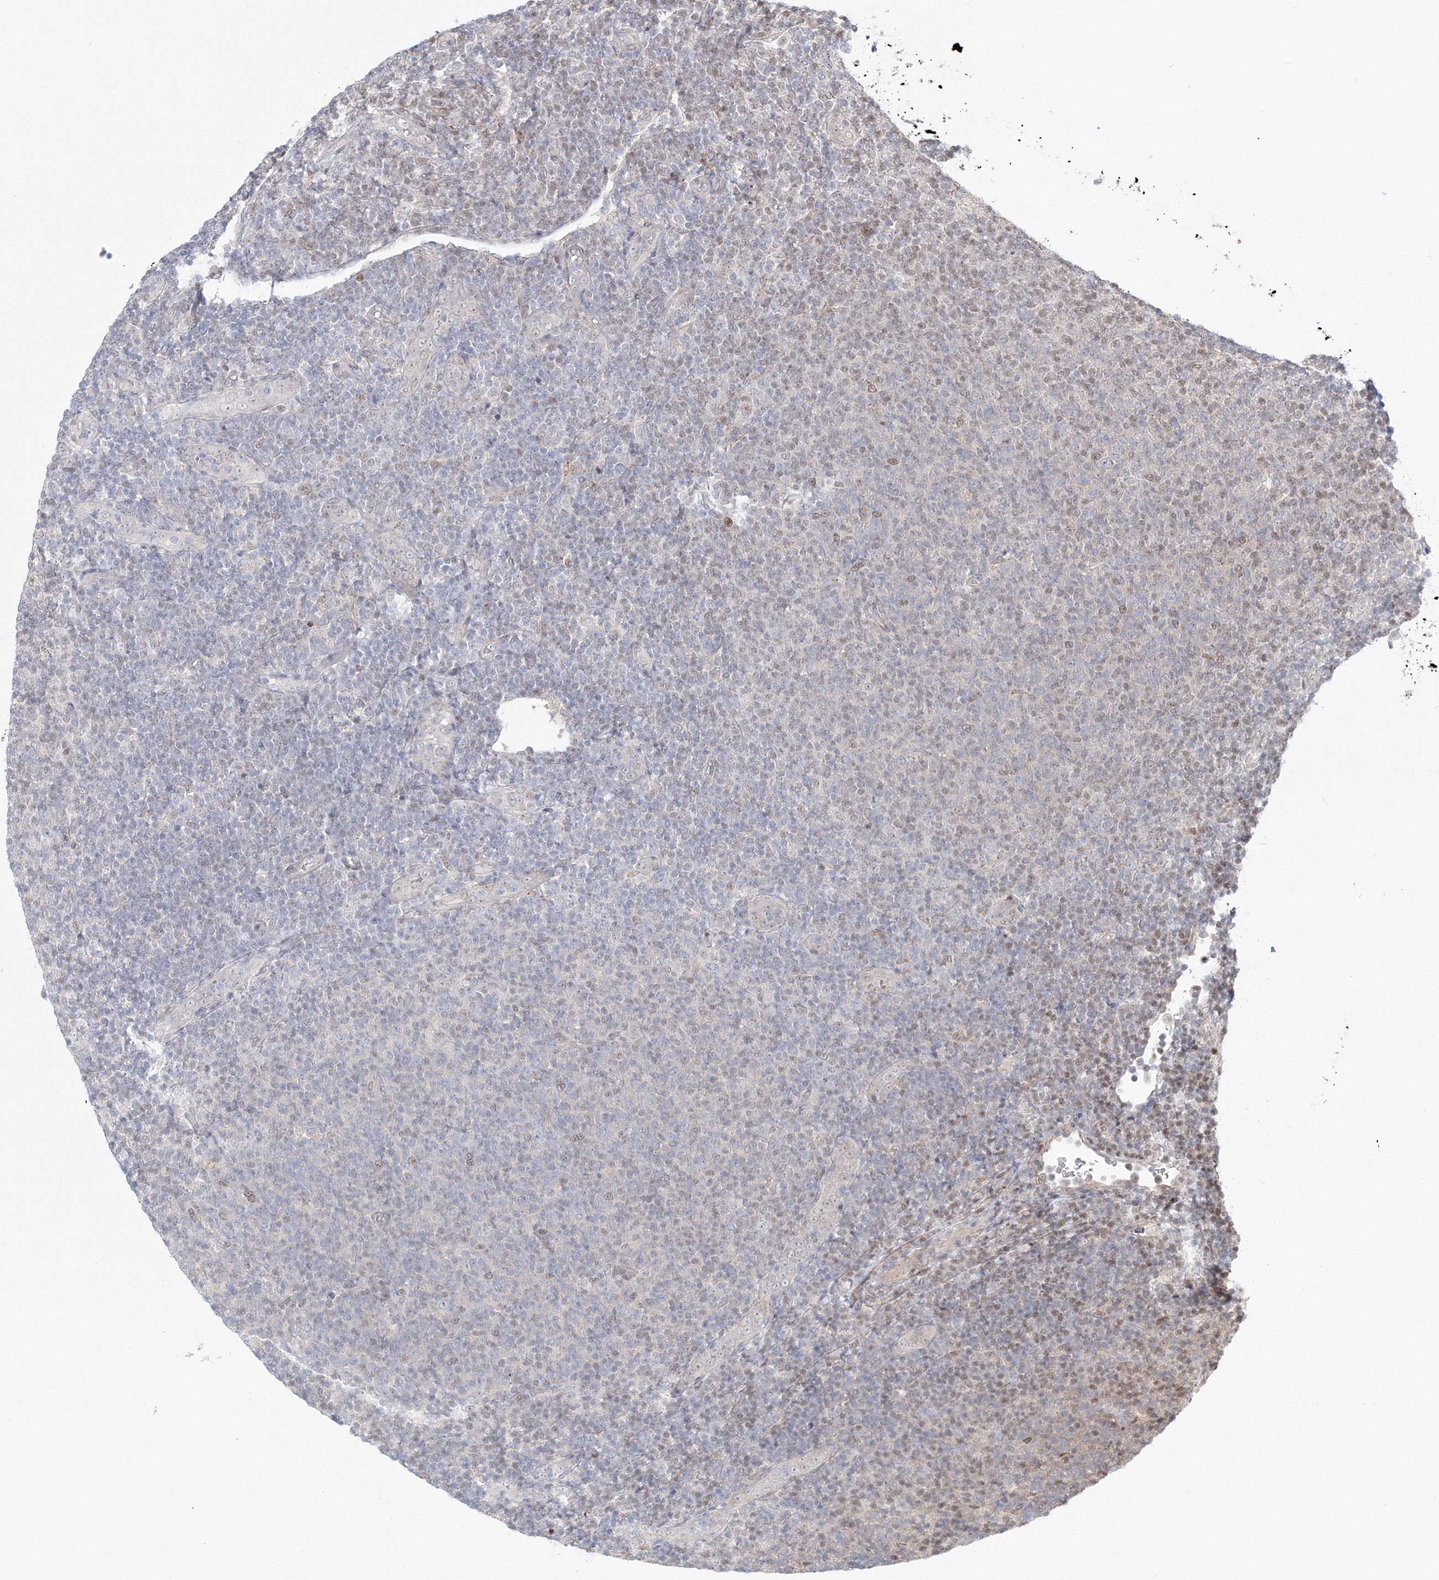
{"staining": {"intensity": "negative", "quantity": "none", "location": "none"}, "tissue": "lymphoma", "cell_type": "Tumor cells", "image_type": "cancer", "snomed": [{"axis": "morphology", "description": "Malignant lymphoma, non-Hodgkin's type, Low grade"}, {"axis": "topography", "description": "Lymph node"}], "caption": "The histopathology image displays no significant expression in tumor cells of low-grade malignant lymphoma, non-Hodgkin's type.", "gene": "ARHGAP21", "patient": {"sex": "male", "age": 66}}